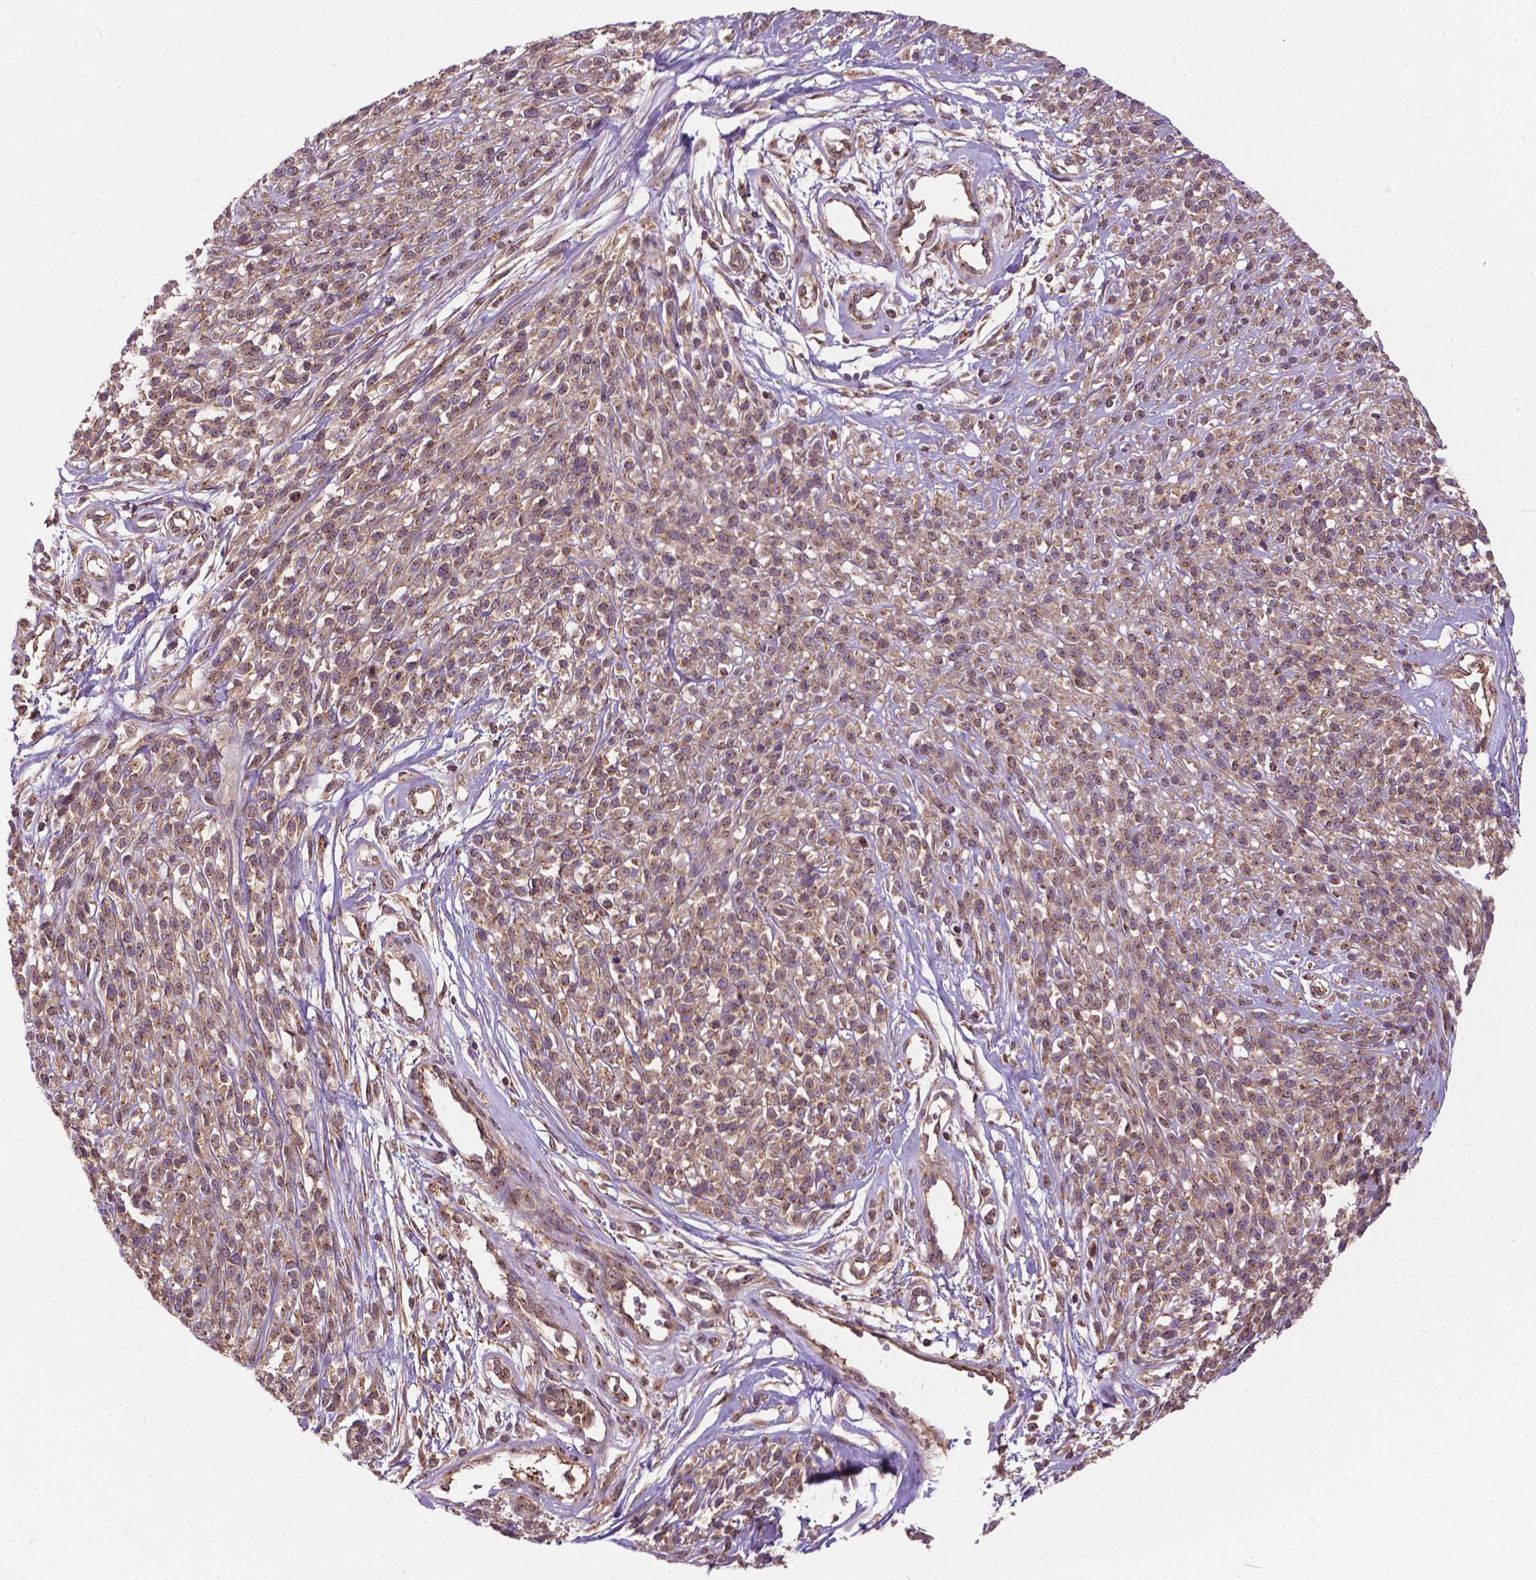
{"staining": {"intensity": "weak", "quantity": ">75%", "location": "cytoplasmic/membranous"}, "tissue": "melanoma", "cell_type": "Tumor cells", "image_type": "cancer", "snomed": [{"axis": "morphology", "description": "Malignant melanoma, NOS"}, {"axis": "topography", "description": "Skin"}, {"axis": "topography", "description": "Skin of trunk"}], "caption": "This micrograph displays malignant melanoma stained with immunohistochemistry (IHC) to label a protein in brown. The cytoplasmic/membranous of tumor cells show weak positivity for the protein. Nuclei are counter-stained blue.", "gene": "MZT1", "patient": {"sex": "male", "age": 74}}